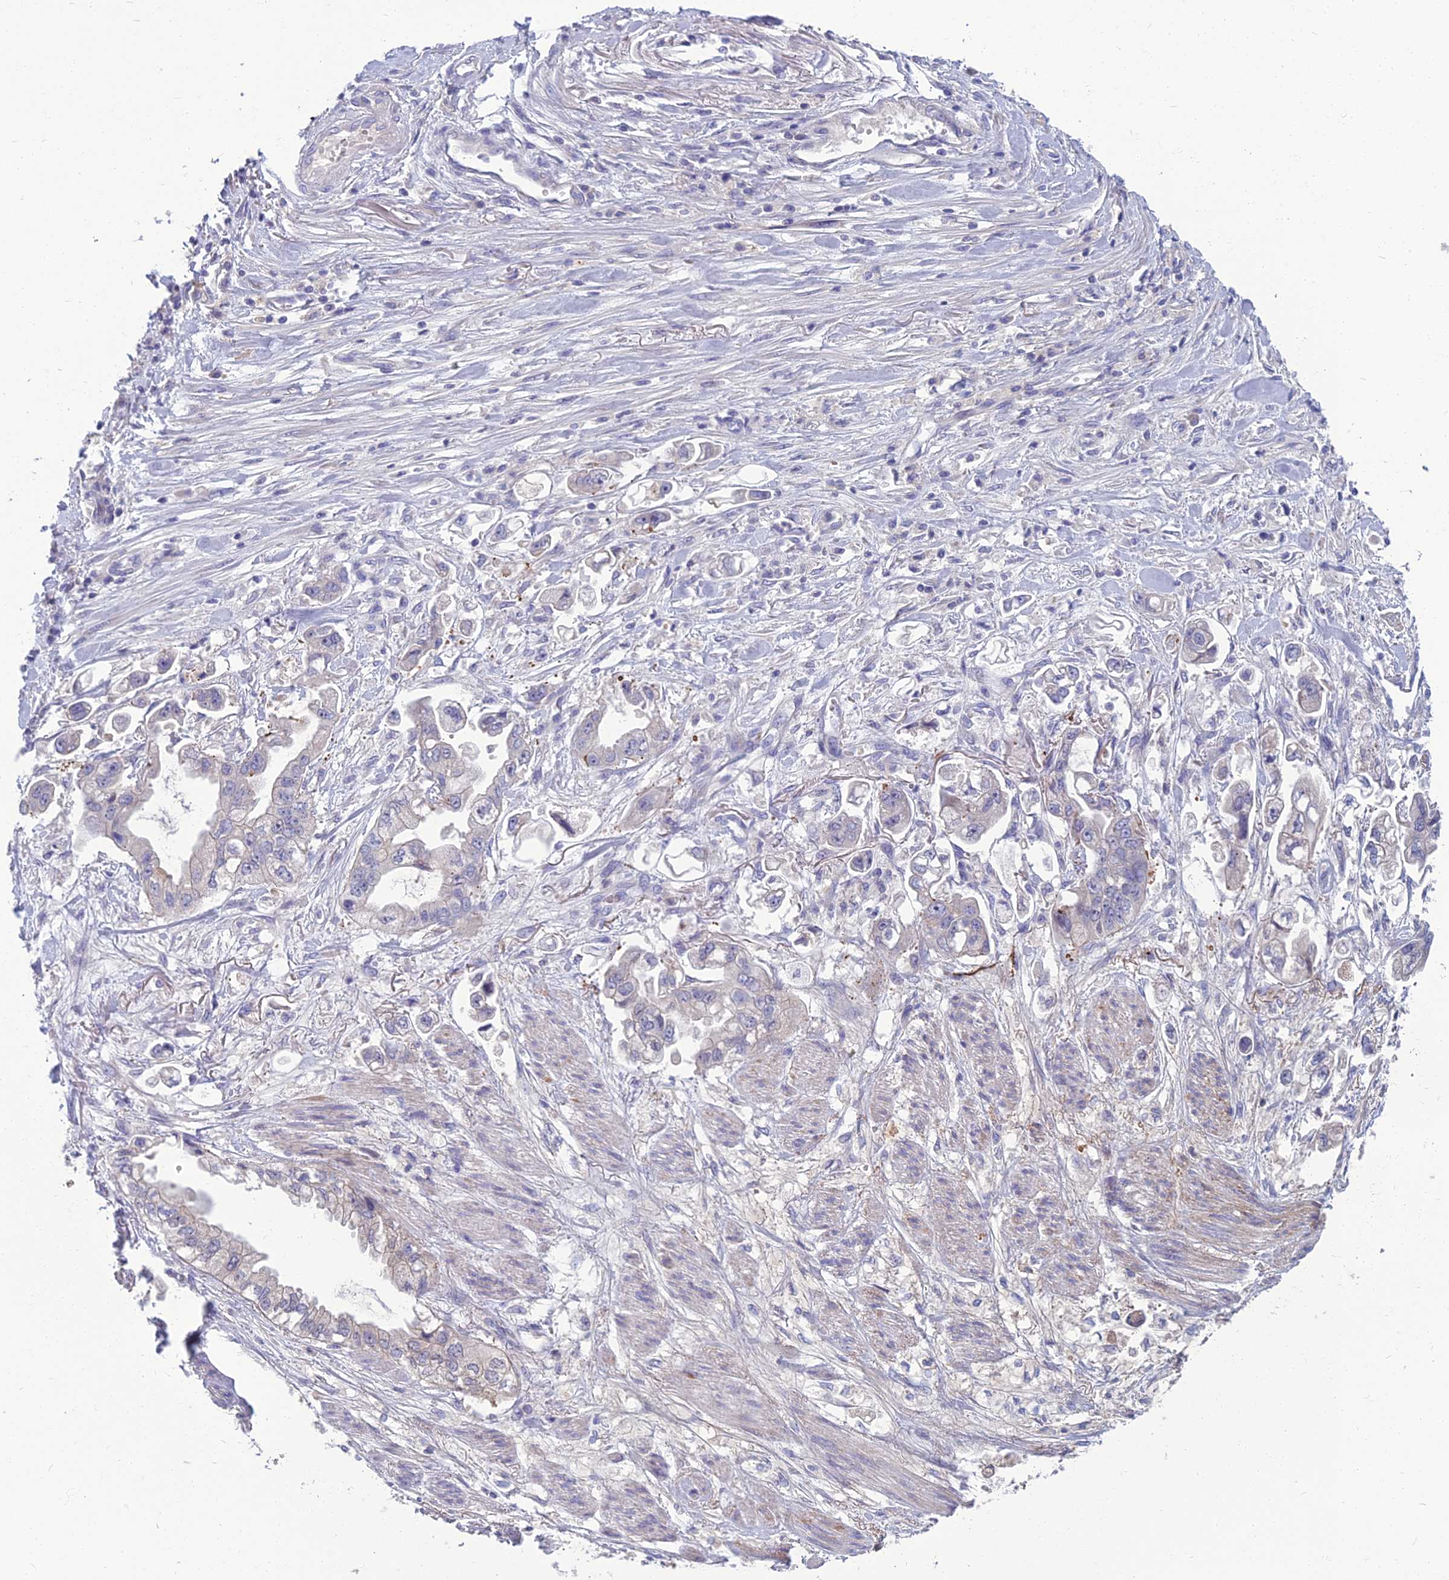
{"staining": {"intensity": "weak", "quantity": "<25%", "location": "cytoplasmic/membranous"}, "tissue": "stomach cancer", "cell_type": "Tumor cells", "image_type": "cancer", "snomed": [{"axis": "morphology", "description": "Adenocarcinoma, NOS"}, {"axis": "topography", "description": "Stomach"}], "caption": "A histopathology image of stomach cancer (adenocarcinoma) stained for a protein demonstrates no brown staining in tumor cells.", "gene": "SPTLC3", "patient": {"sex": "male", "age": 62}}